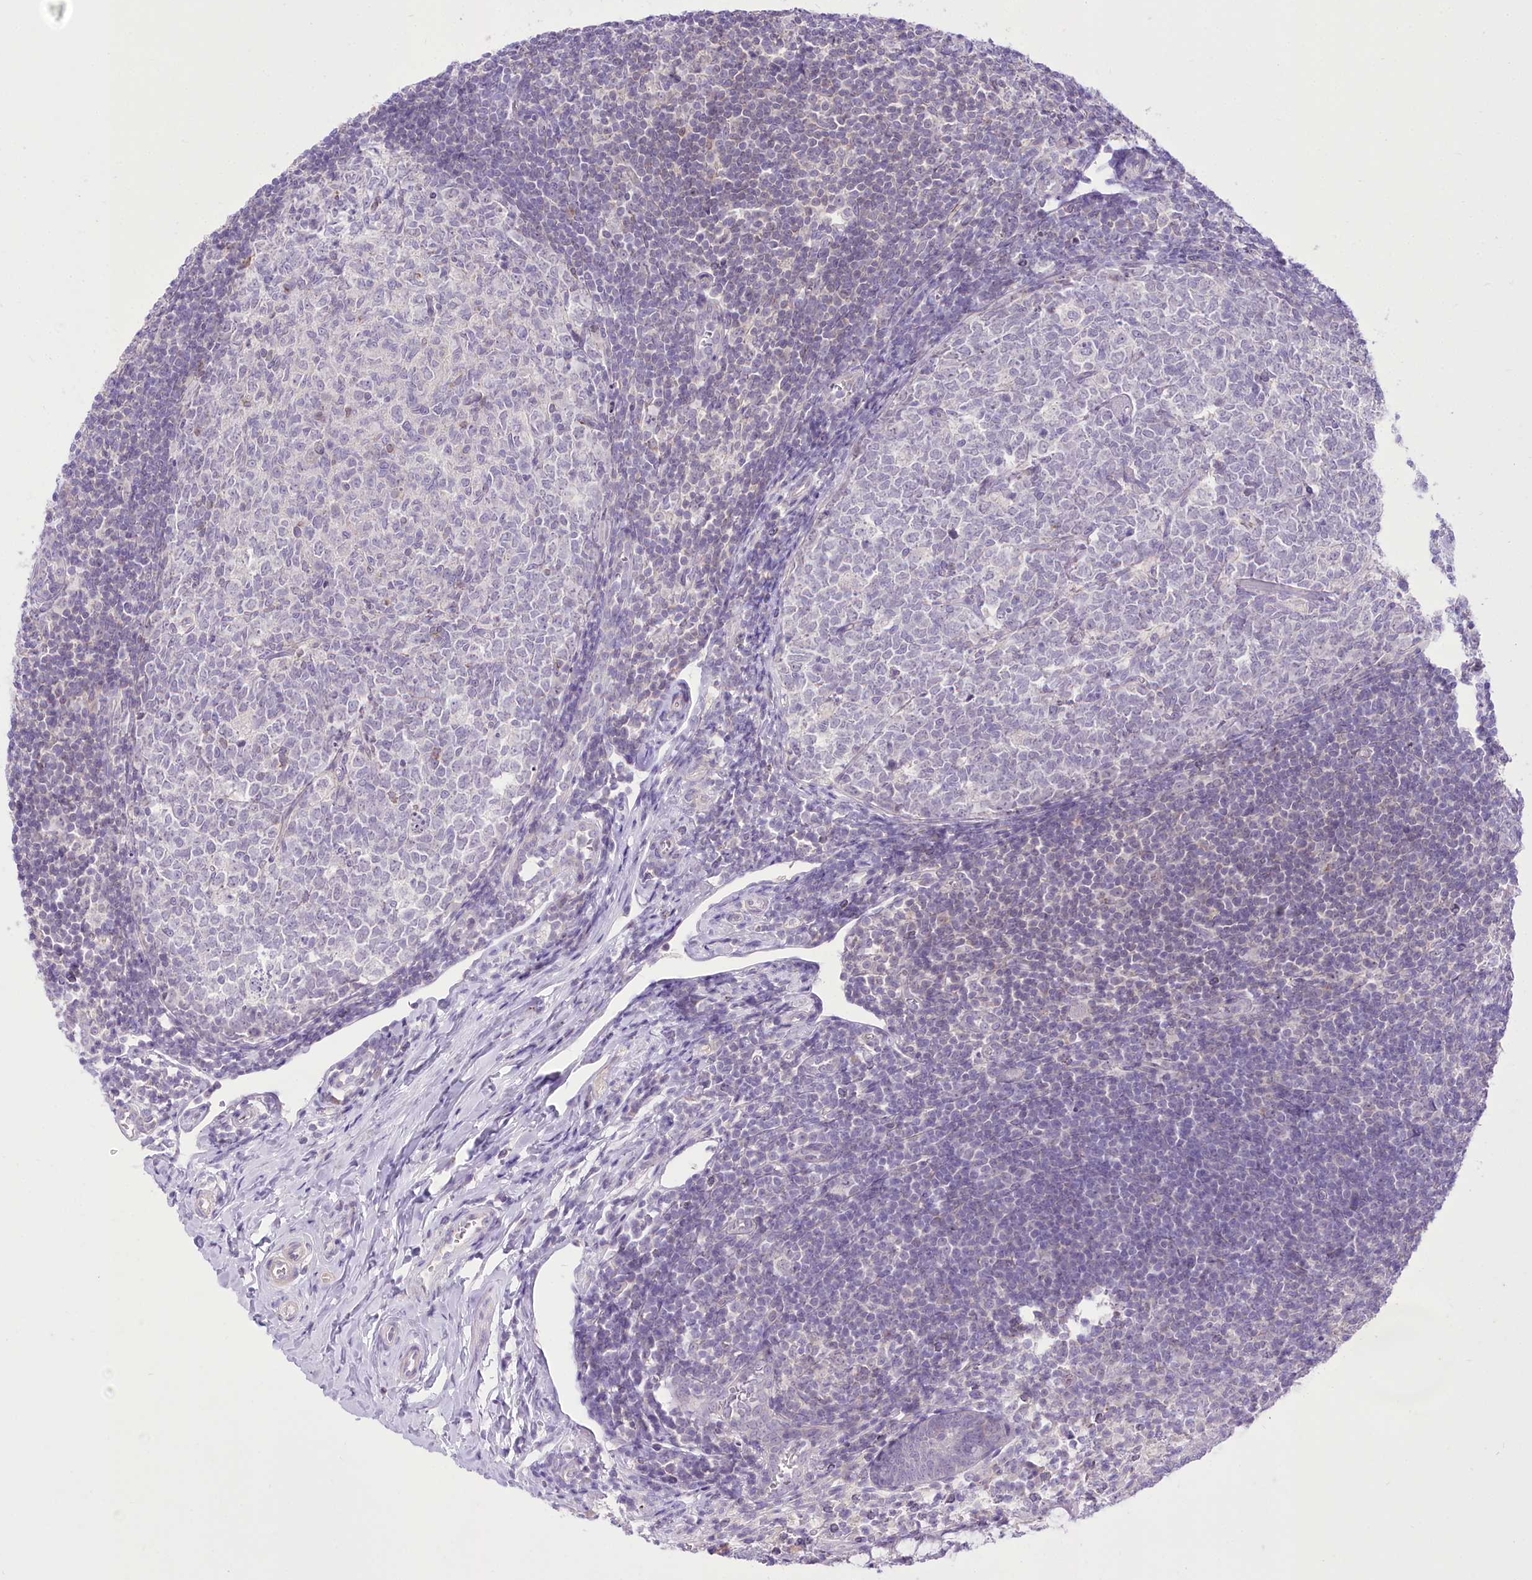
{"staining": {"intensity": "weak", "quantity": "<25%", "location": "cytoplasmic/membranous"}, "tissue": "appendix", "cell_type": "Glandular cells", "image_type": "normal", "snomed": [{"axis": "morphology", "description": "Normal tissue, NOS"}, {"axis": "topography", "description": "Appendix"}], "caption": "High power microscopy photomicrograph of an immunohistochemistry (IHC) histopathology image of unremarkable appendix, revealing no significant staining in glandular cells.", "gene": "HELT", "patient": {"sex": "male", "age": 14}}